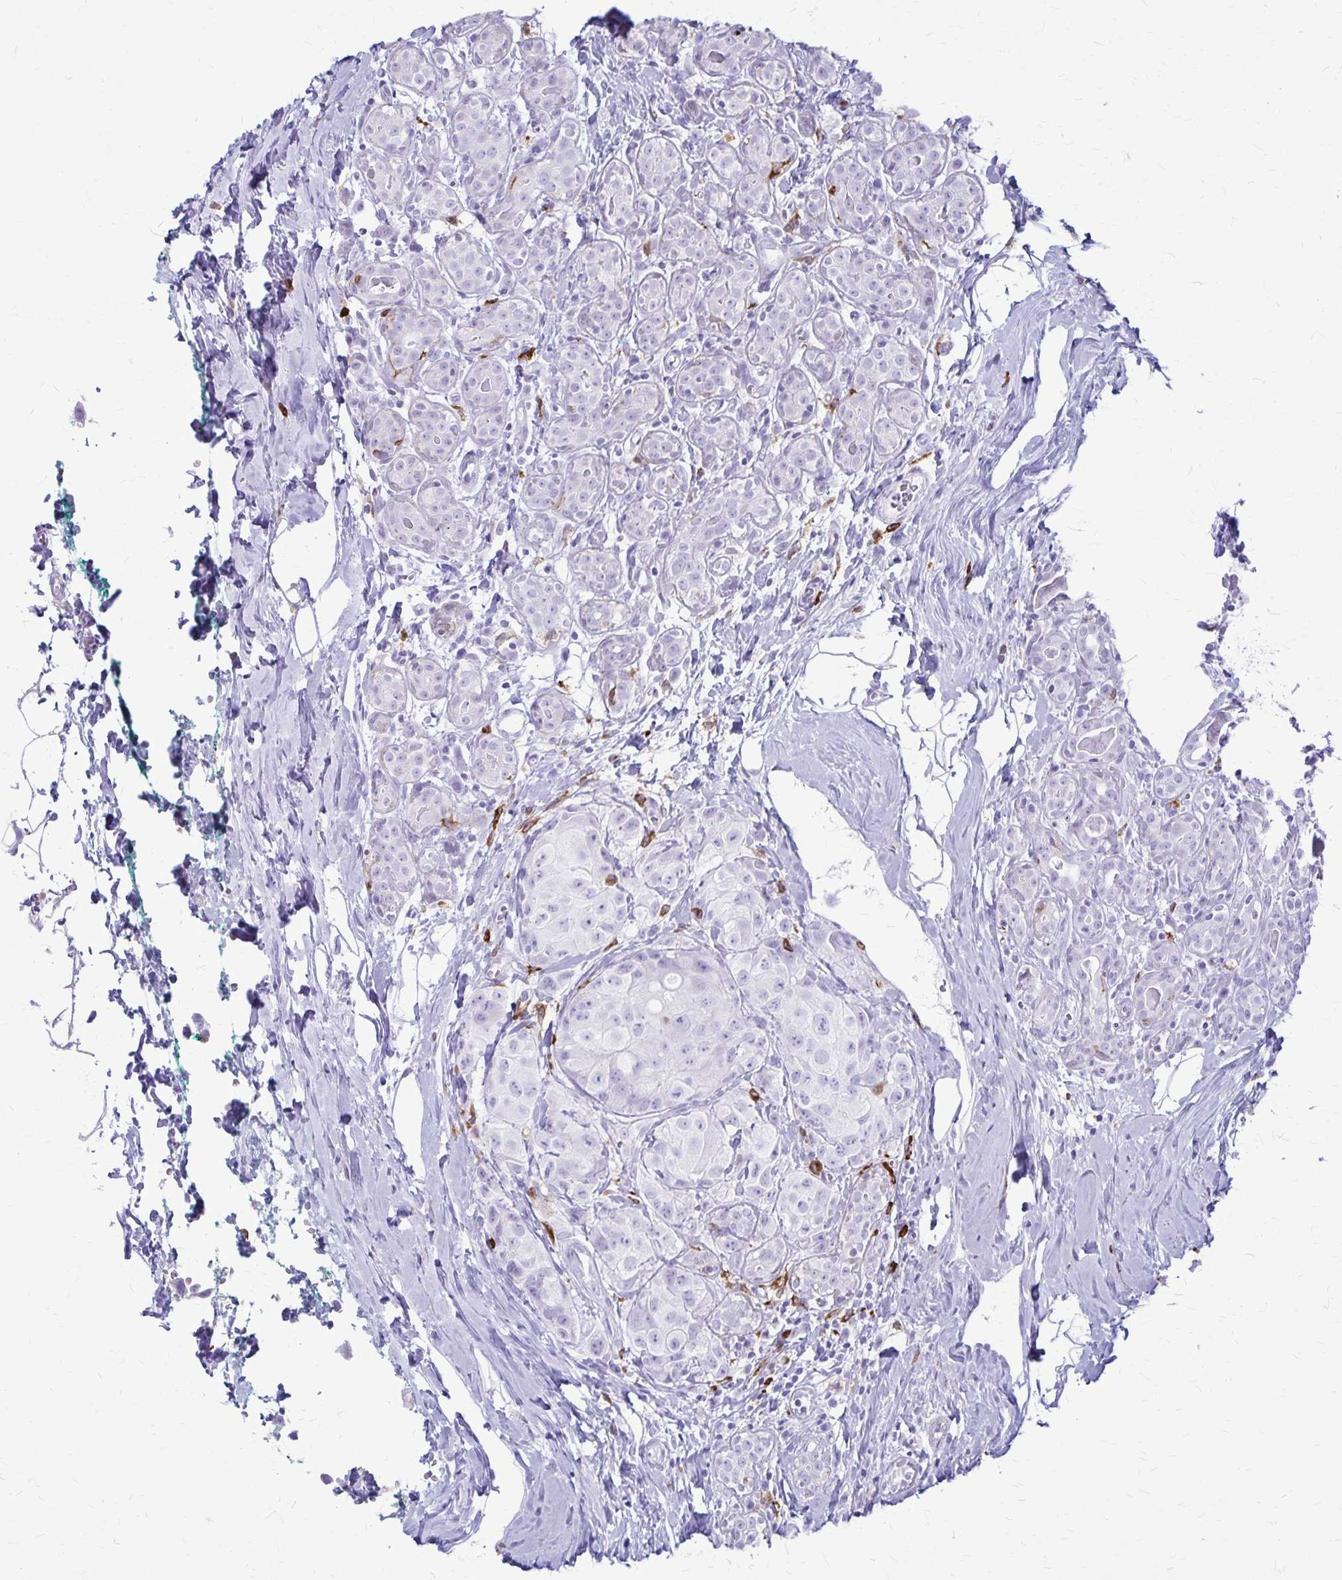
{"staining": {"intensity": "negative", "quantity": "none", "location": "none"}, "tissue": "breast cancer", "cell_type": "Tumor cells", "image_type": "cancer", "snomed": [{"axis": "morphology", "description": "Duct carcinoma"}, {"axis": "topography", "description": "Breast"}], "caption": "DAB immunohistochemical staining of breast cancer (invasive ductal carcinoma) shows no significant positivity in tumor cells.", "gene": "RTN1", "patient": {"sex": "female", "age": 43}}